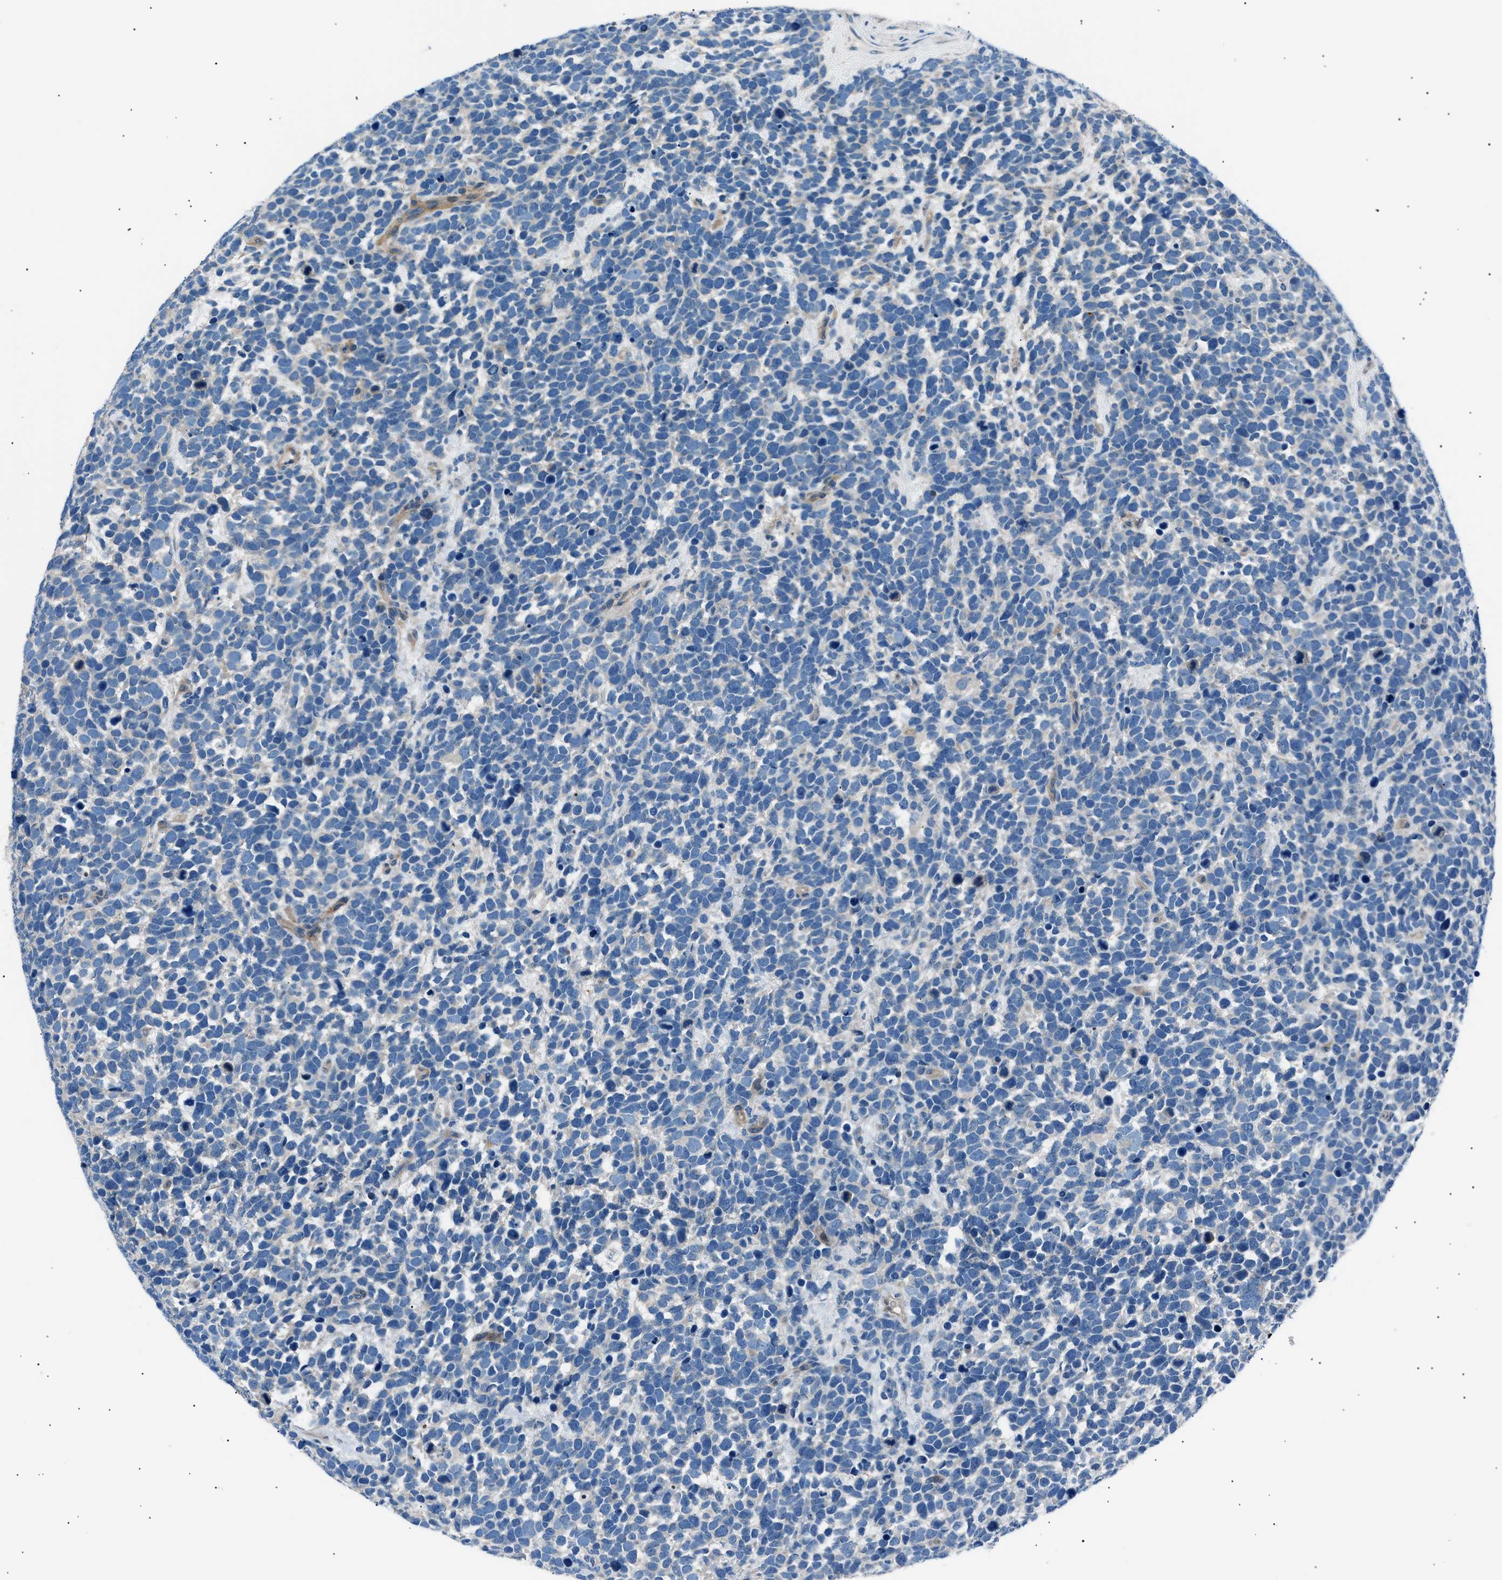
{"staining": {"intensity": "negative", "quantity": "none", "location": "none"}, "tissue": "urothelial cancer", "cell_type": "Tumor cells", "image_type": "cancer", "snomed": [{"axis": "morphology", "description": "Urothelial carcinoma, High grade"}, {"axis": "topography", "description": "Urinary bladder"}], "caption": "Urothelial cancer stained for a protein using IHC displays no staining tumor cells.", "gene": "LRRC37B", "patient": {"sex": "female", "age": 82}}